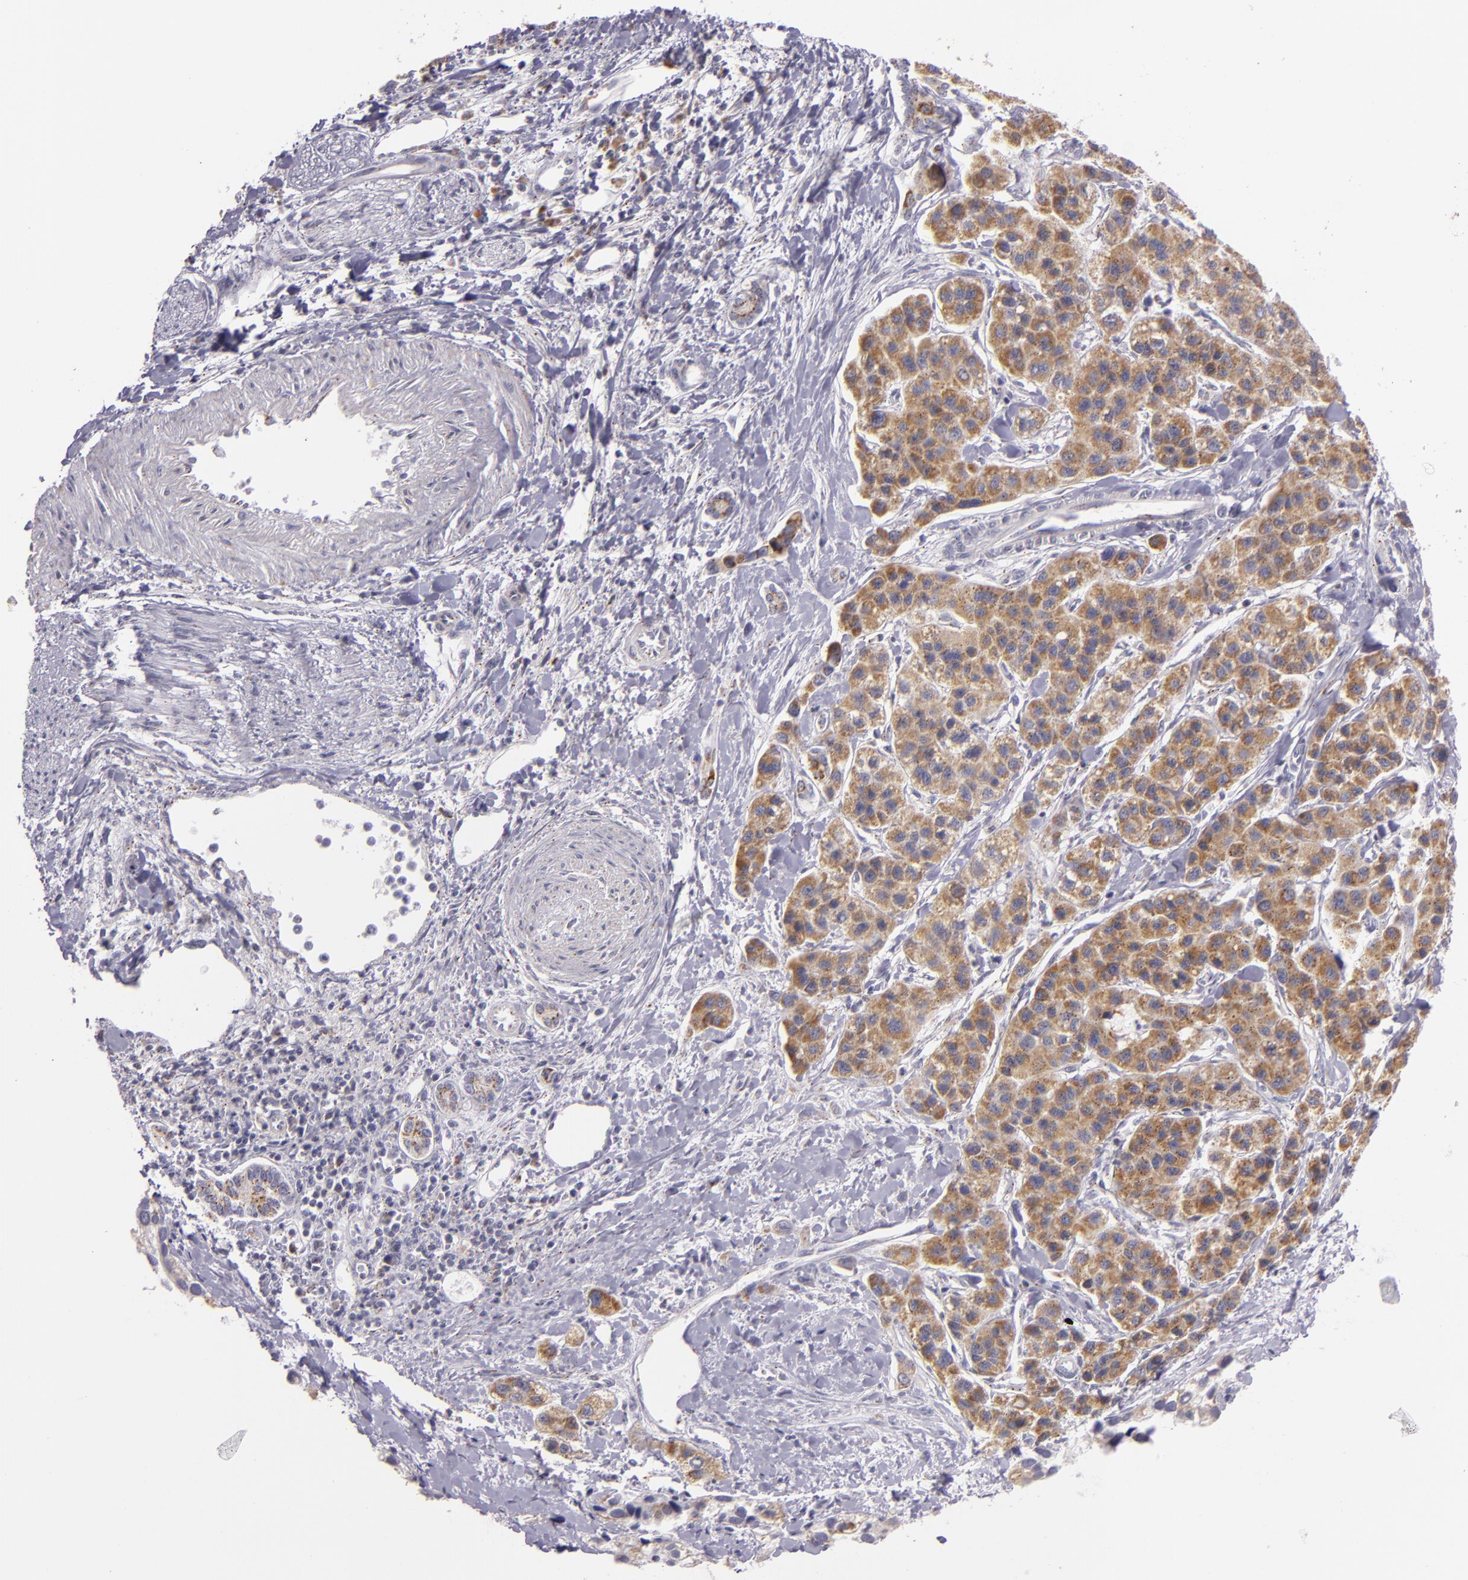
{"staining": {"intensity": "moderate", "quantity": ">75%", "location": "cytoplasmic/membranous"}, "tissue": "liver cancer", "cell_type": "Tumor cells", "image_type": "cancer", "snomed": [{"axis": "morphology", "description": "Carcinoma, Hepatocellular, NOS"}, {"axis": "topography", "description": "Liver"}], "caption": "Immunohistochemical staining of liver cancer (hepatocellular carcinoma) demonstrates medium levels of moderate cytoplasmic/membranous positivity in about >75% of tumor cells. Immunohistochemistry (ihc) stains the protein of interest in brown and the nuclei are stained blue.", "gene": "CILK1", "patient": {"sex": "female", "age": 85}}